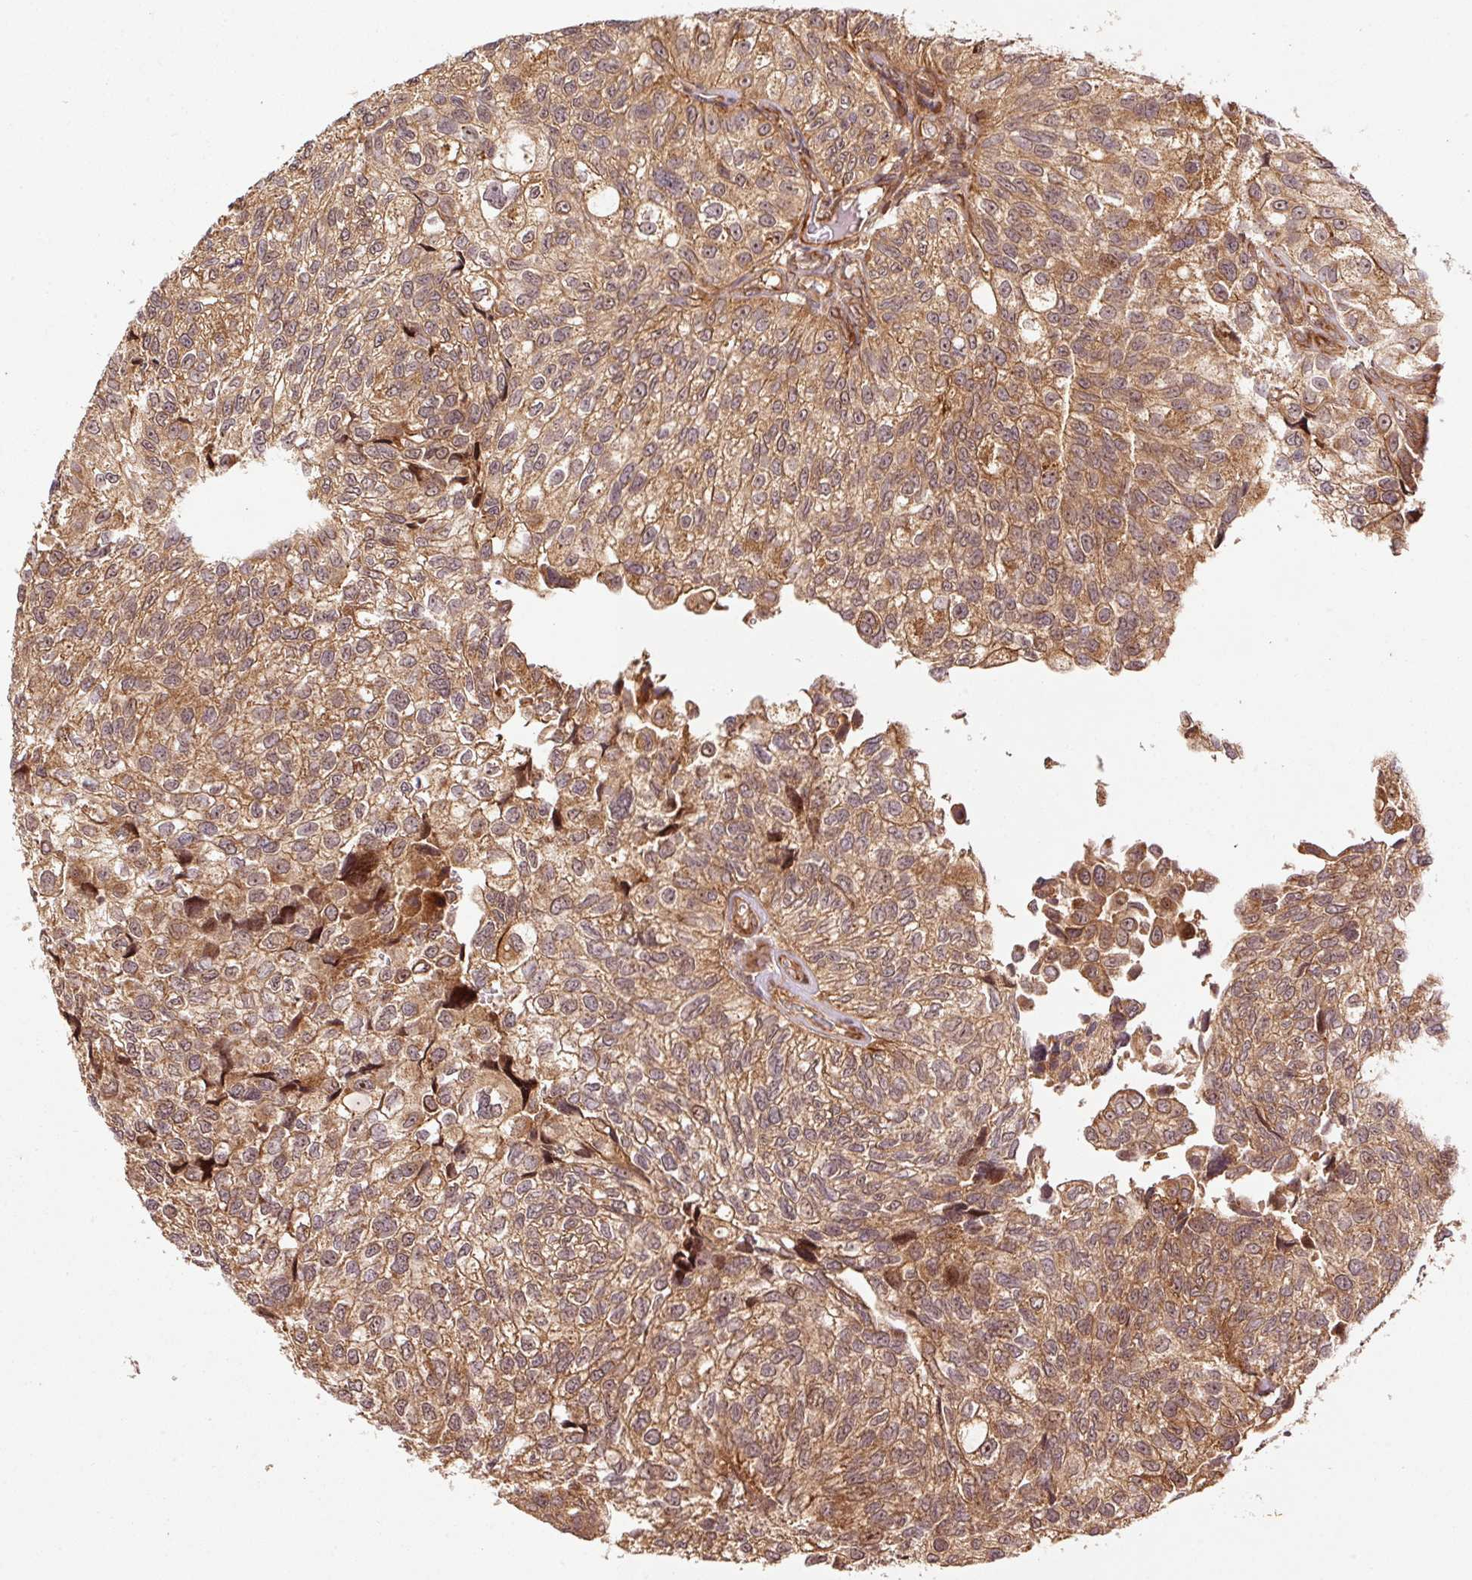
{"staining": {"intensity": "moderate", "quantity": ">75%", "location": "cytoplasmic/membranous,nuclear"}, "tissue": "urothelial cancer", "cell_type": "Tumor cells", "image_type": "cancer", "snomed": [{"axis": "morphology", "description": "Urothelial carcinoma, NOS"}, {"axis": "topography", "description": "Urinary bladder"}], "caption": "Moderate cytoplasmic/membranous and nuclear positivity for a protein is seen in approximately >75% of tumor cells of transitional cell carcinoma using immunohistochemistry (IHC).", "gene": "OXER1", "patient": {"sex": "male", "age": 87}}